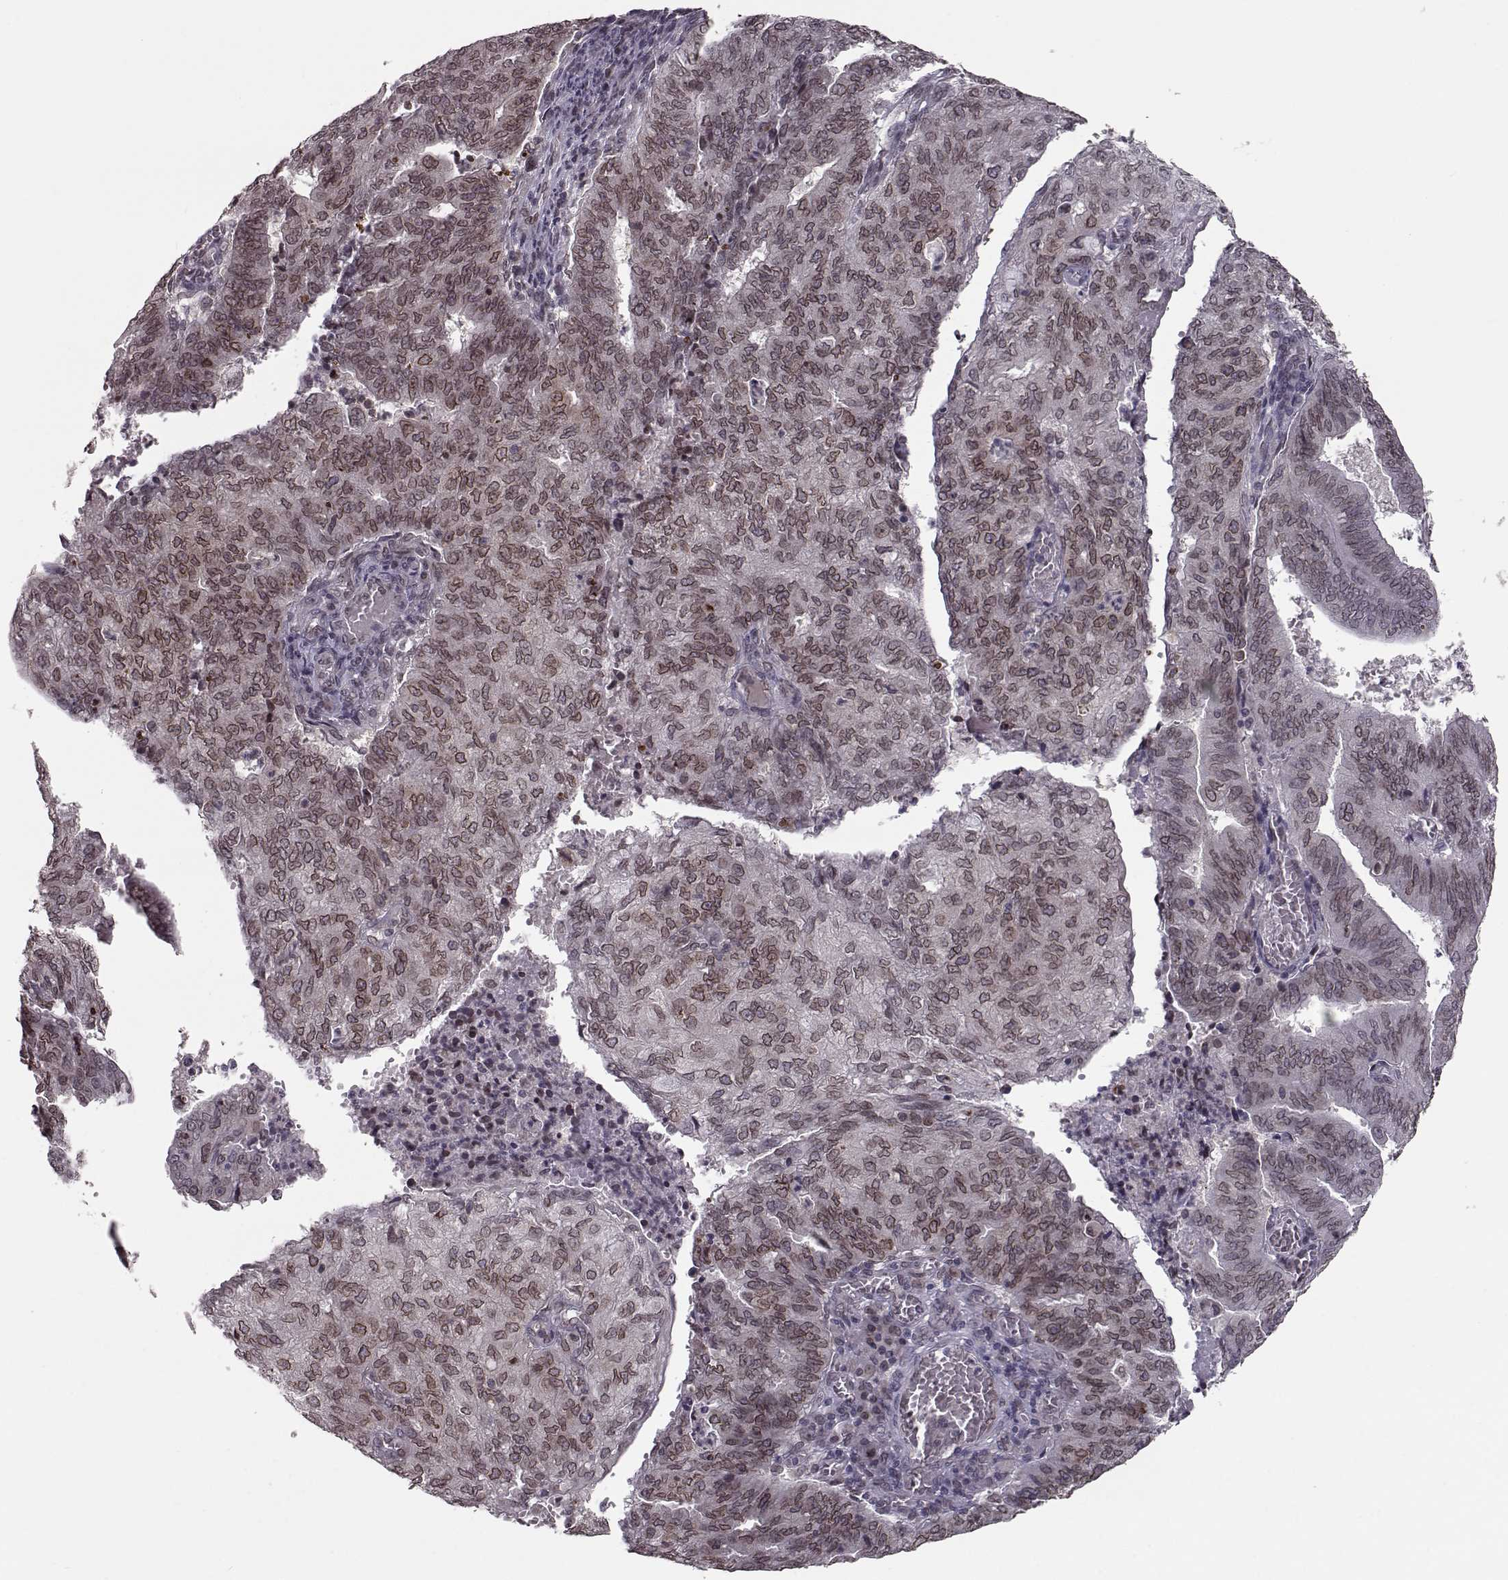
{"staining": {"intensity": "weak", "quantity": ">75%", "location": "cytoplasmic/membranous,nuclear"}, "tissue": "endometrial cancer", "cell_type": "Tumor cells", "image_type": "cancer", "snomed": [{"axis": "morphology", "description": "Adenocarcinoma, NOS"}, {"axis": "topography", "description": "Endometrium"}], "caption": "DAB immunohistochemical staining of human endometrial cancer (adenocarcinoma) demonstrates weak cytoplasmic/membranous and nuclear protein staining in about >75% of tumor cells.", "gene": "NUP37", "patient": {"sex": "female", "age": 82}}